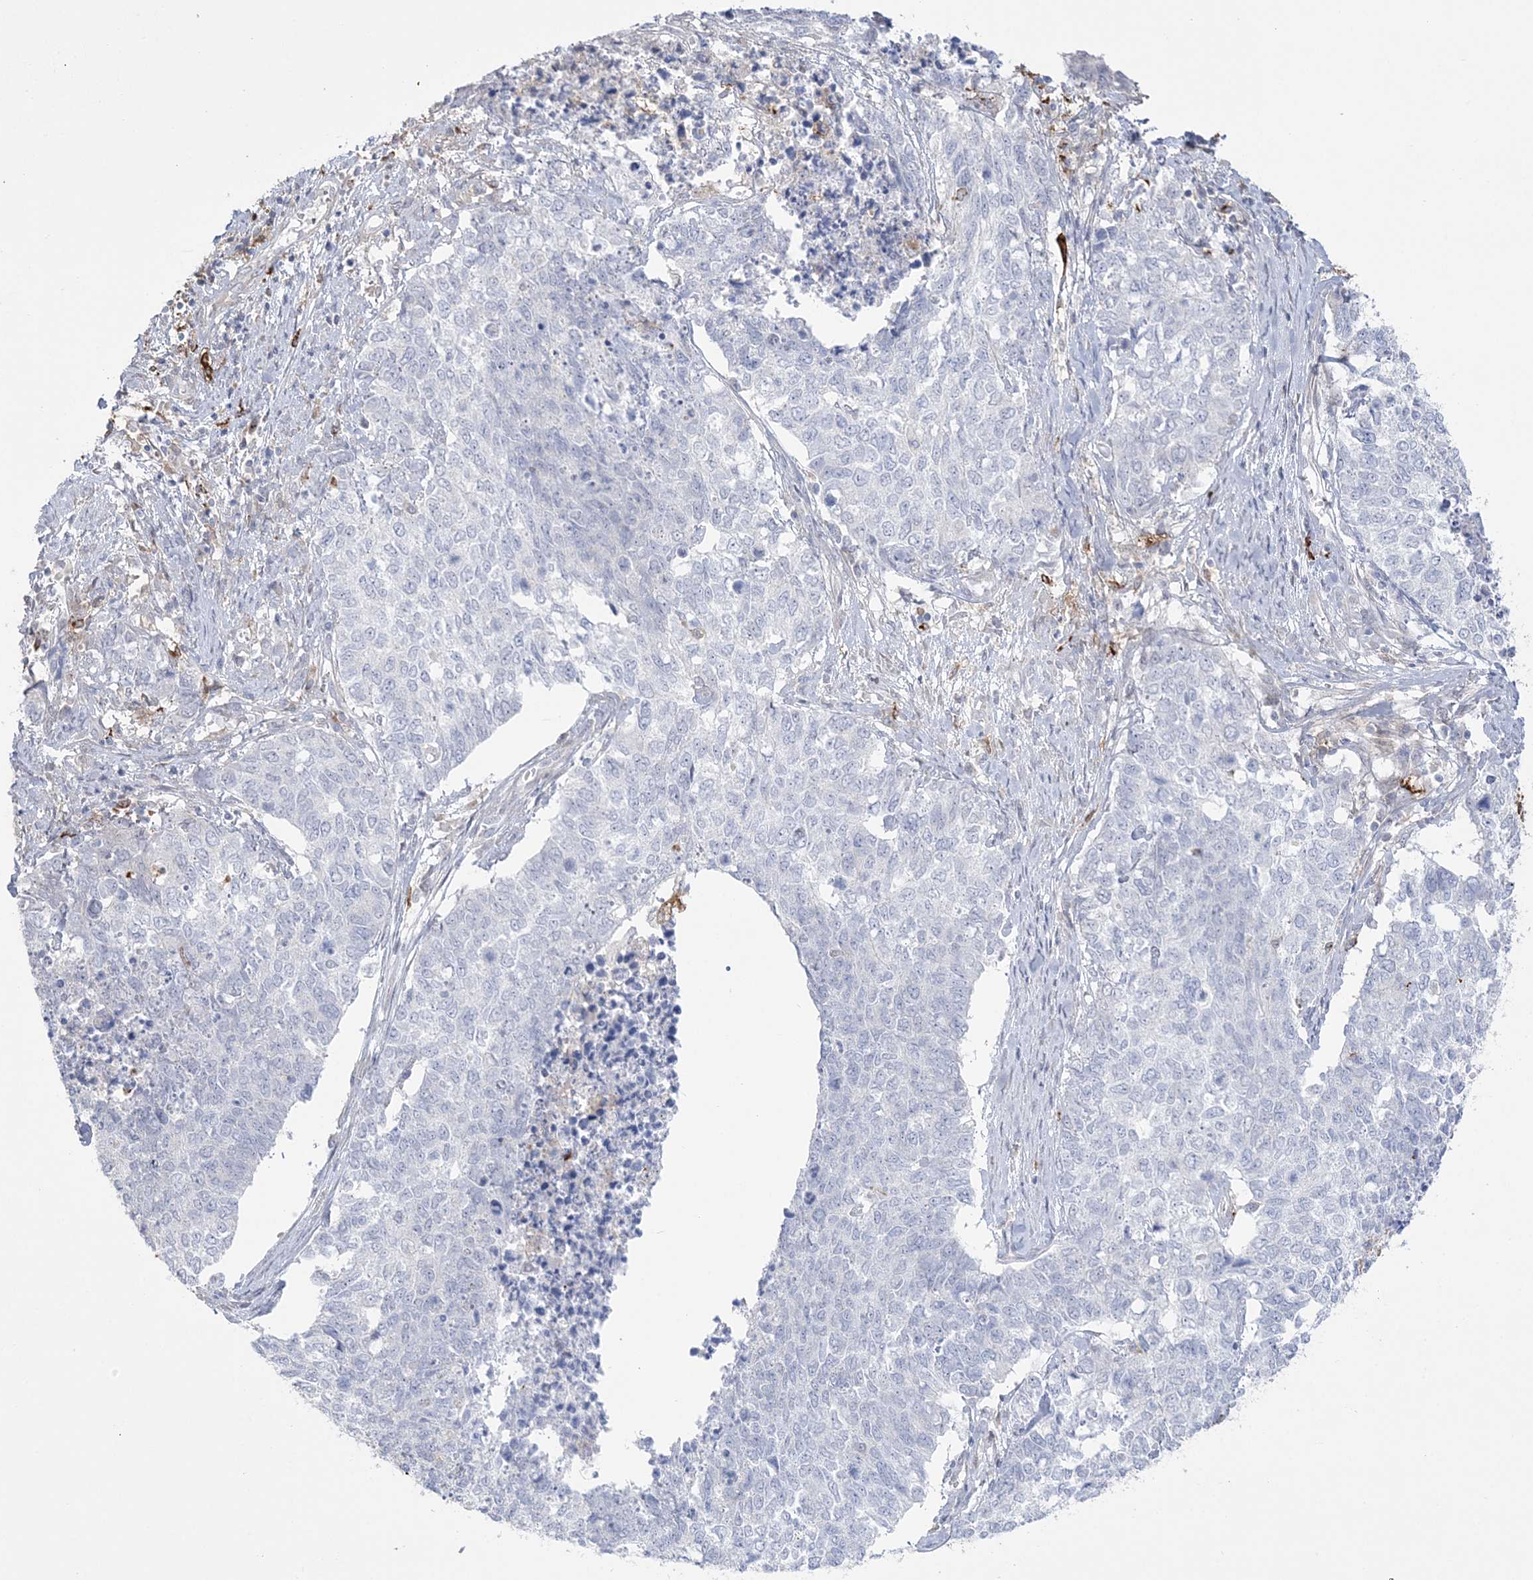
{"staining": {"intensity": "negative", "quantity": "none", "location": "none"}, "tissue": "cervical cancer", "cell_type": "Tumor cells", "image_type": "cancer", "snomed": [{"axis": "morphology", "description": "Squamous cell carcinoma, NOS"}, {"axis": "topography", "description": "Cervix"}], "caption": "Immunohistochemical staining of squamous cell carcinoma (cervical) demonstrates no significant expression in tumor cells.", "gene": "HAAO", "patient": {"sex": "female", "age": 63}}